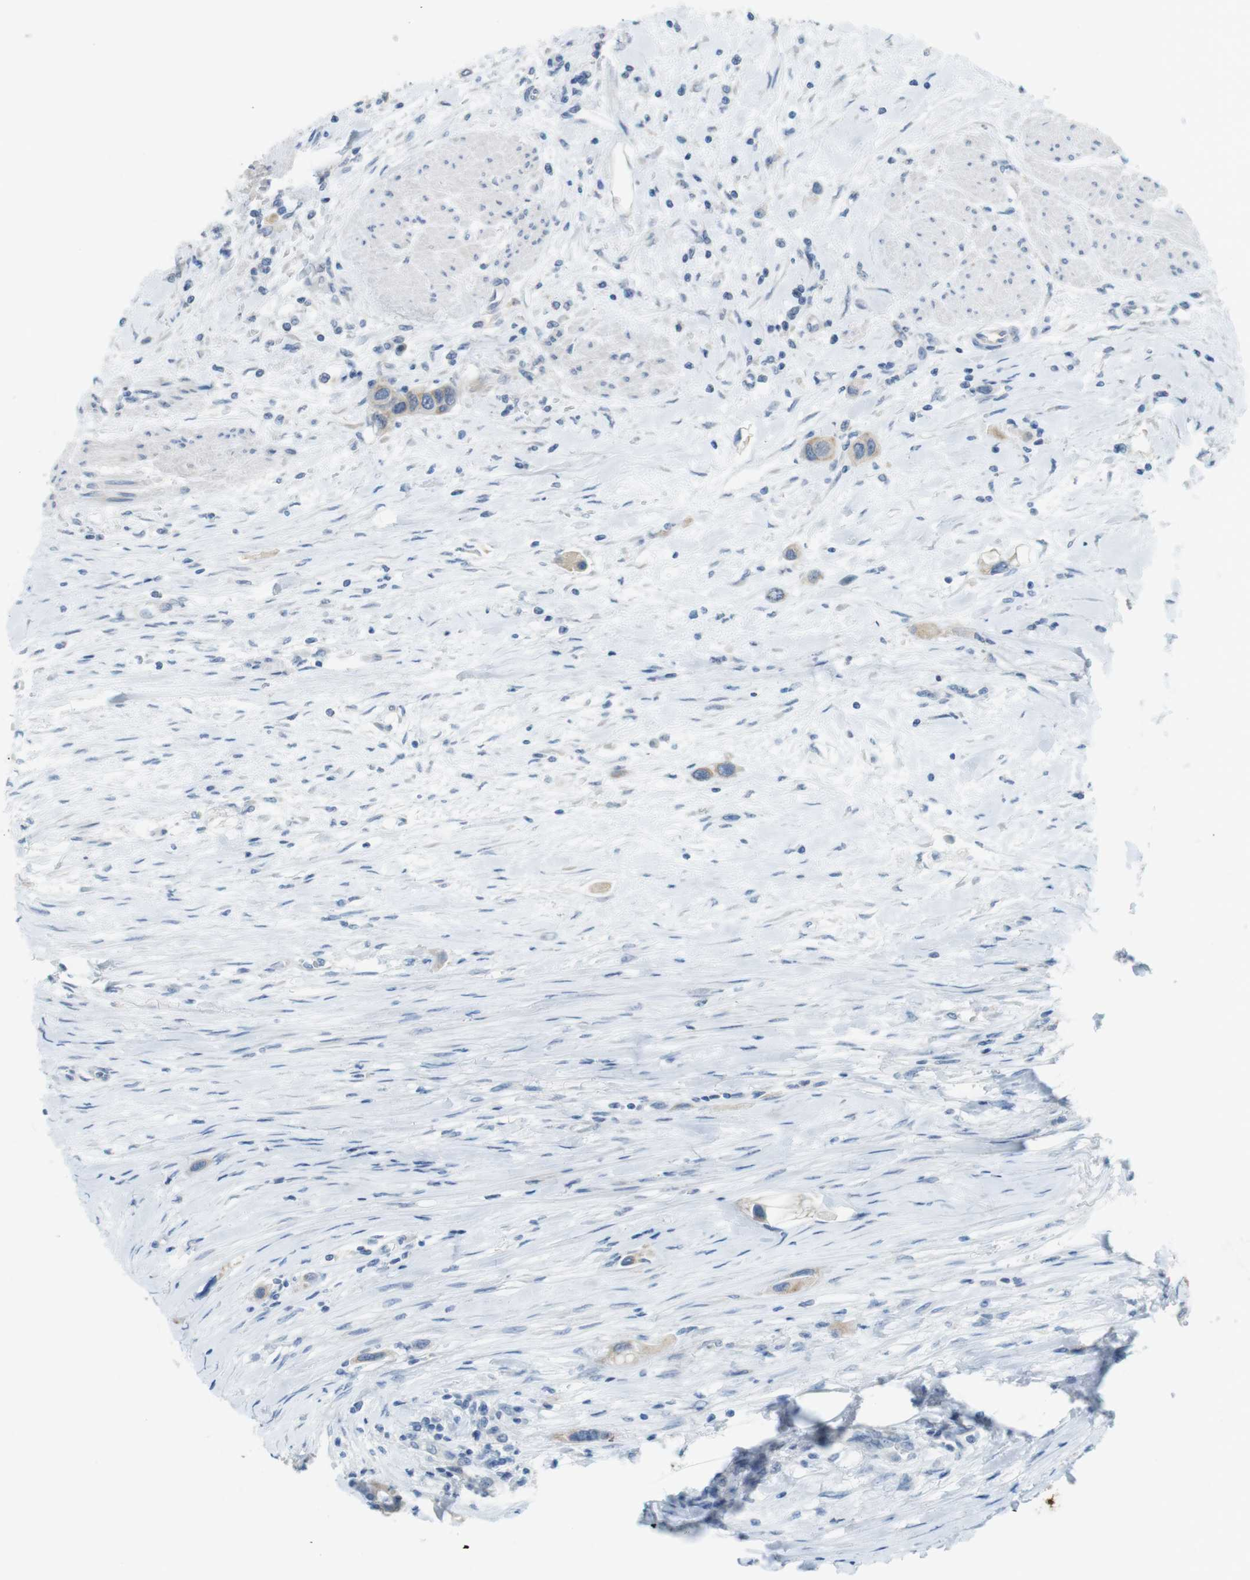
{"staining": {"intensity": "weak", "quantity": "25%-75%", "location": "cytoplasmic/membranous"}, "tissue": "urothelial cancer", "cell_type": "Tumor cells", "image_type": "cancer", "snomed": [{"axis": "morphology", "description": "Urothelial carcinoma, High grade"}, {"axis": "topography", "description": "Urinary bladder"}], "caption": "This is a photomicrograph of immunohistochemistry (IHC) staining of urothelial carcinoma (high-grade), which shows weak expression in the cytoplasmic/membranous of tumor cells.", "gene": "MUC5B", "patient": {"sex": "female", "age": 56}}